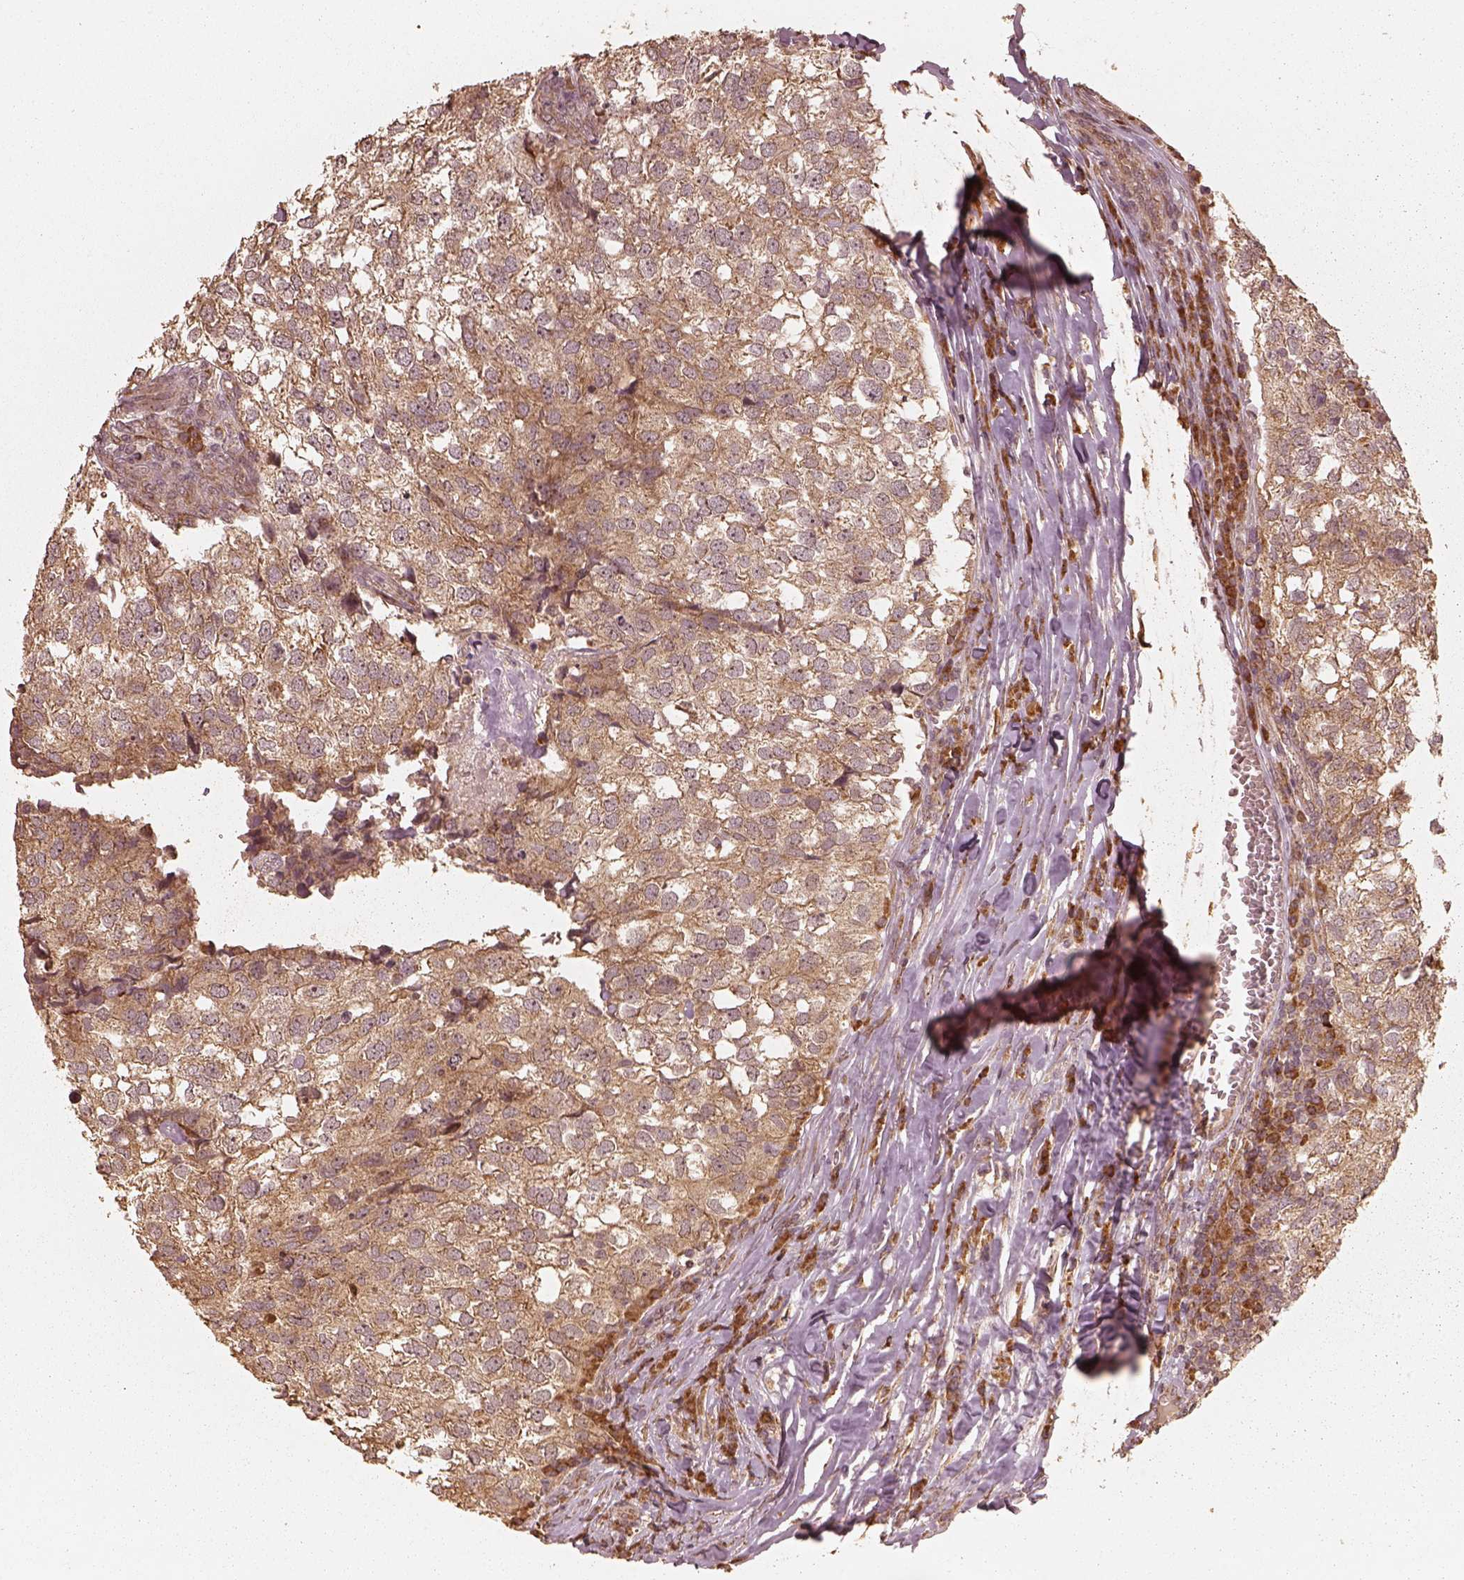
{"staining": {"intensity": "moderate", "quantity": ">75%", "location": "cytoplasmic/membranous"}, "tissue": "breast cancer", "cell_type": "Tumor cells", "image_type": "cancer", "snomed": [{"axis": "morphology", "description": "Duct carcinoma"}, {"axis": "topography", "description": "Breast"}], "caption": "Tumor cells exhibit medium levels of moderate cytoplasmic/membranous positivity in approximately >75% of cells in human breast intraductal carcinoma.", "gene": "DNAJC25", "patient": {"sex": "female", "age": 30}}